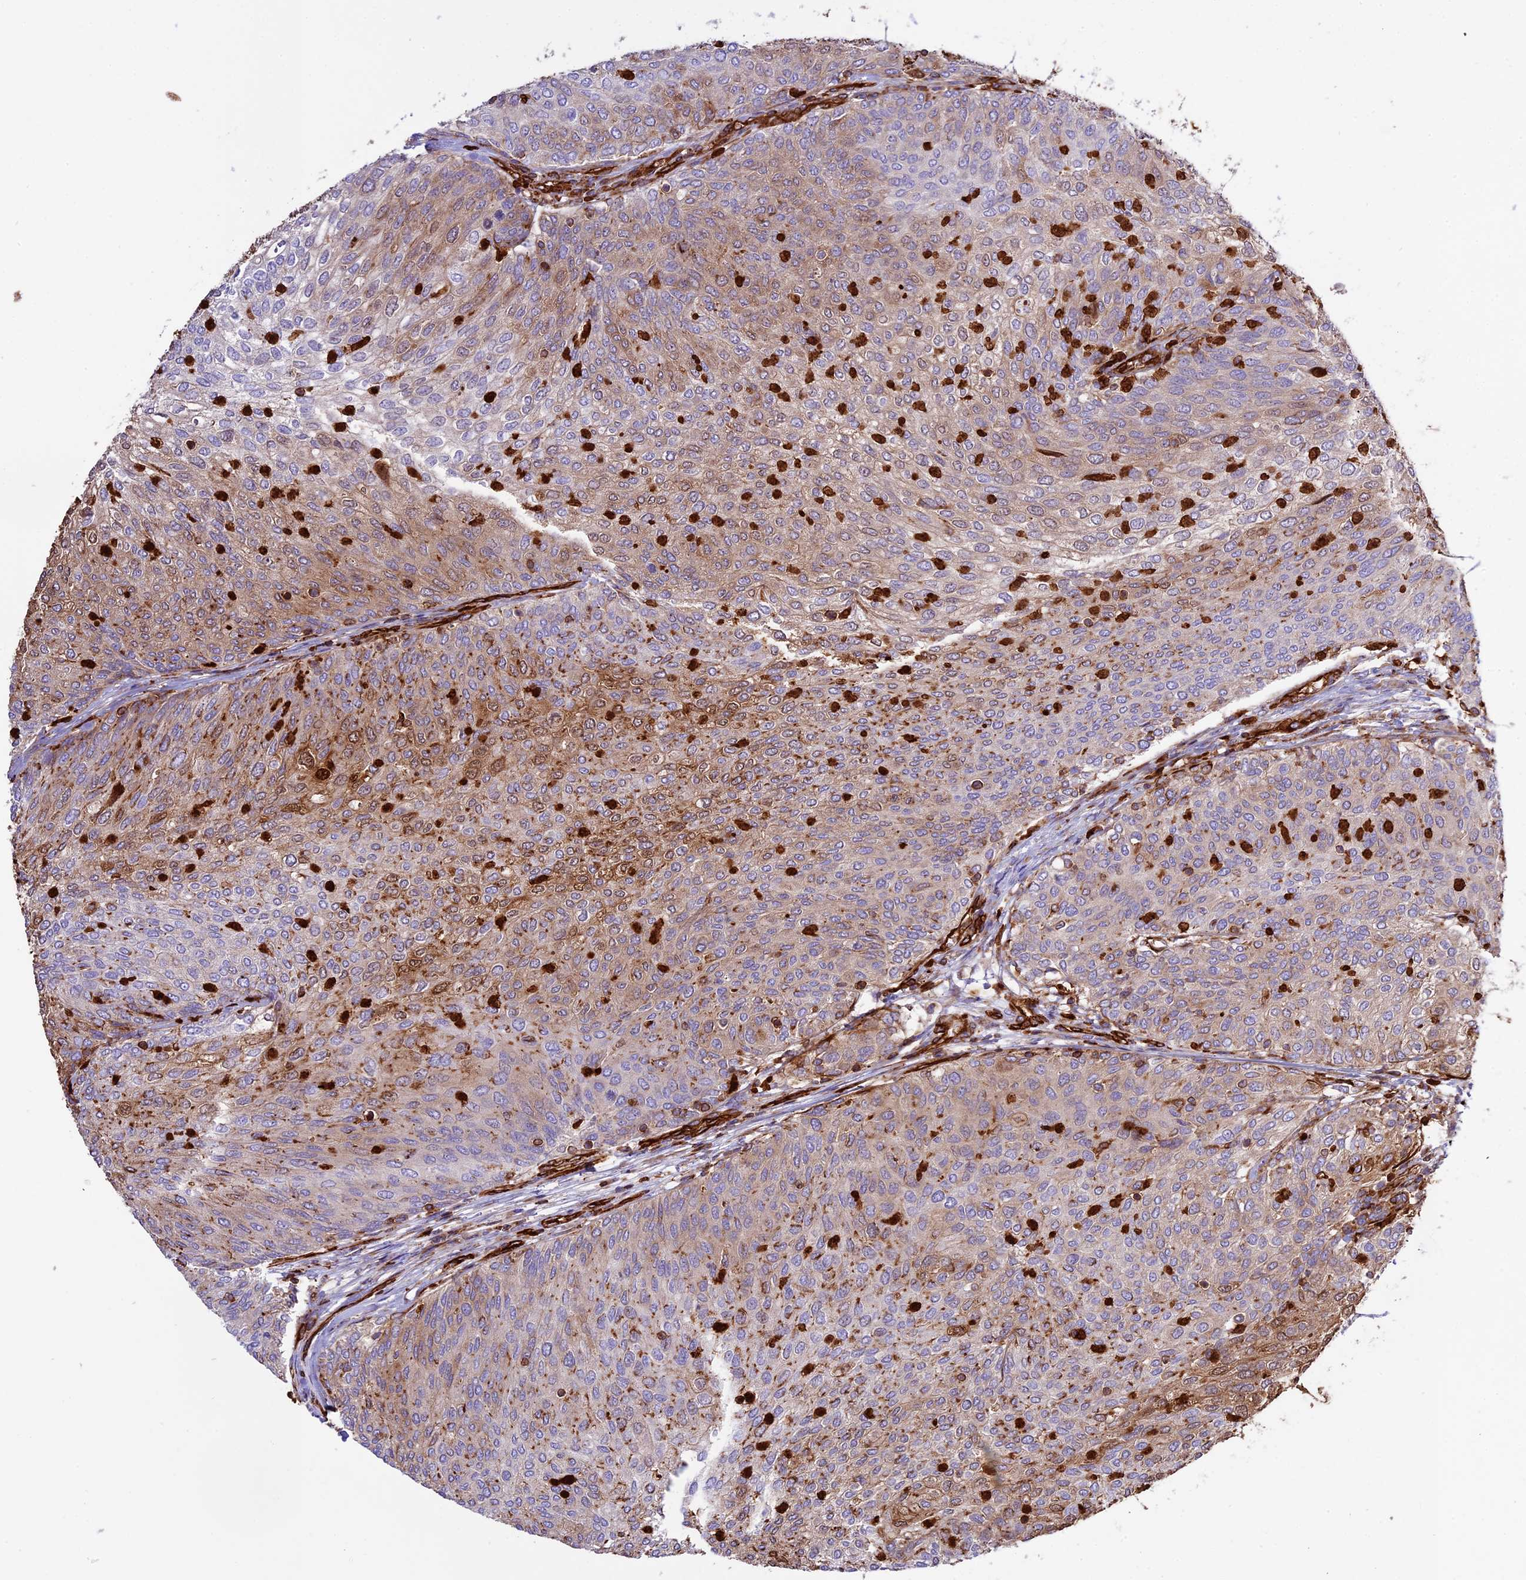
{"staining": {"intensity": "moderate", "quantity": "<25%", "location": "cytoplasmic/membranous,nuclear"}, "tissue": "urothelial cancer", "cell_type": "Tumor cells", "image_type": "cancer", "snomed": [{"axis": "morphology", "description": "Urothelial carcinoma, Low grade"}, {"axis": "topography", "description": "Urinary bladder"}], "caption": "A histopathology image showing moderate cytoplasmic/membranous and nuclear staining in approximately <25% of tumor cells in low-grade urothelial carcinoma, as visualized by brown immunohistochemical staining.", "gene": "CD99L2", "patient": {"sex": "female", "age": 79}}